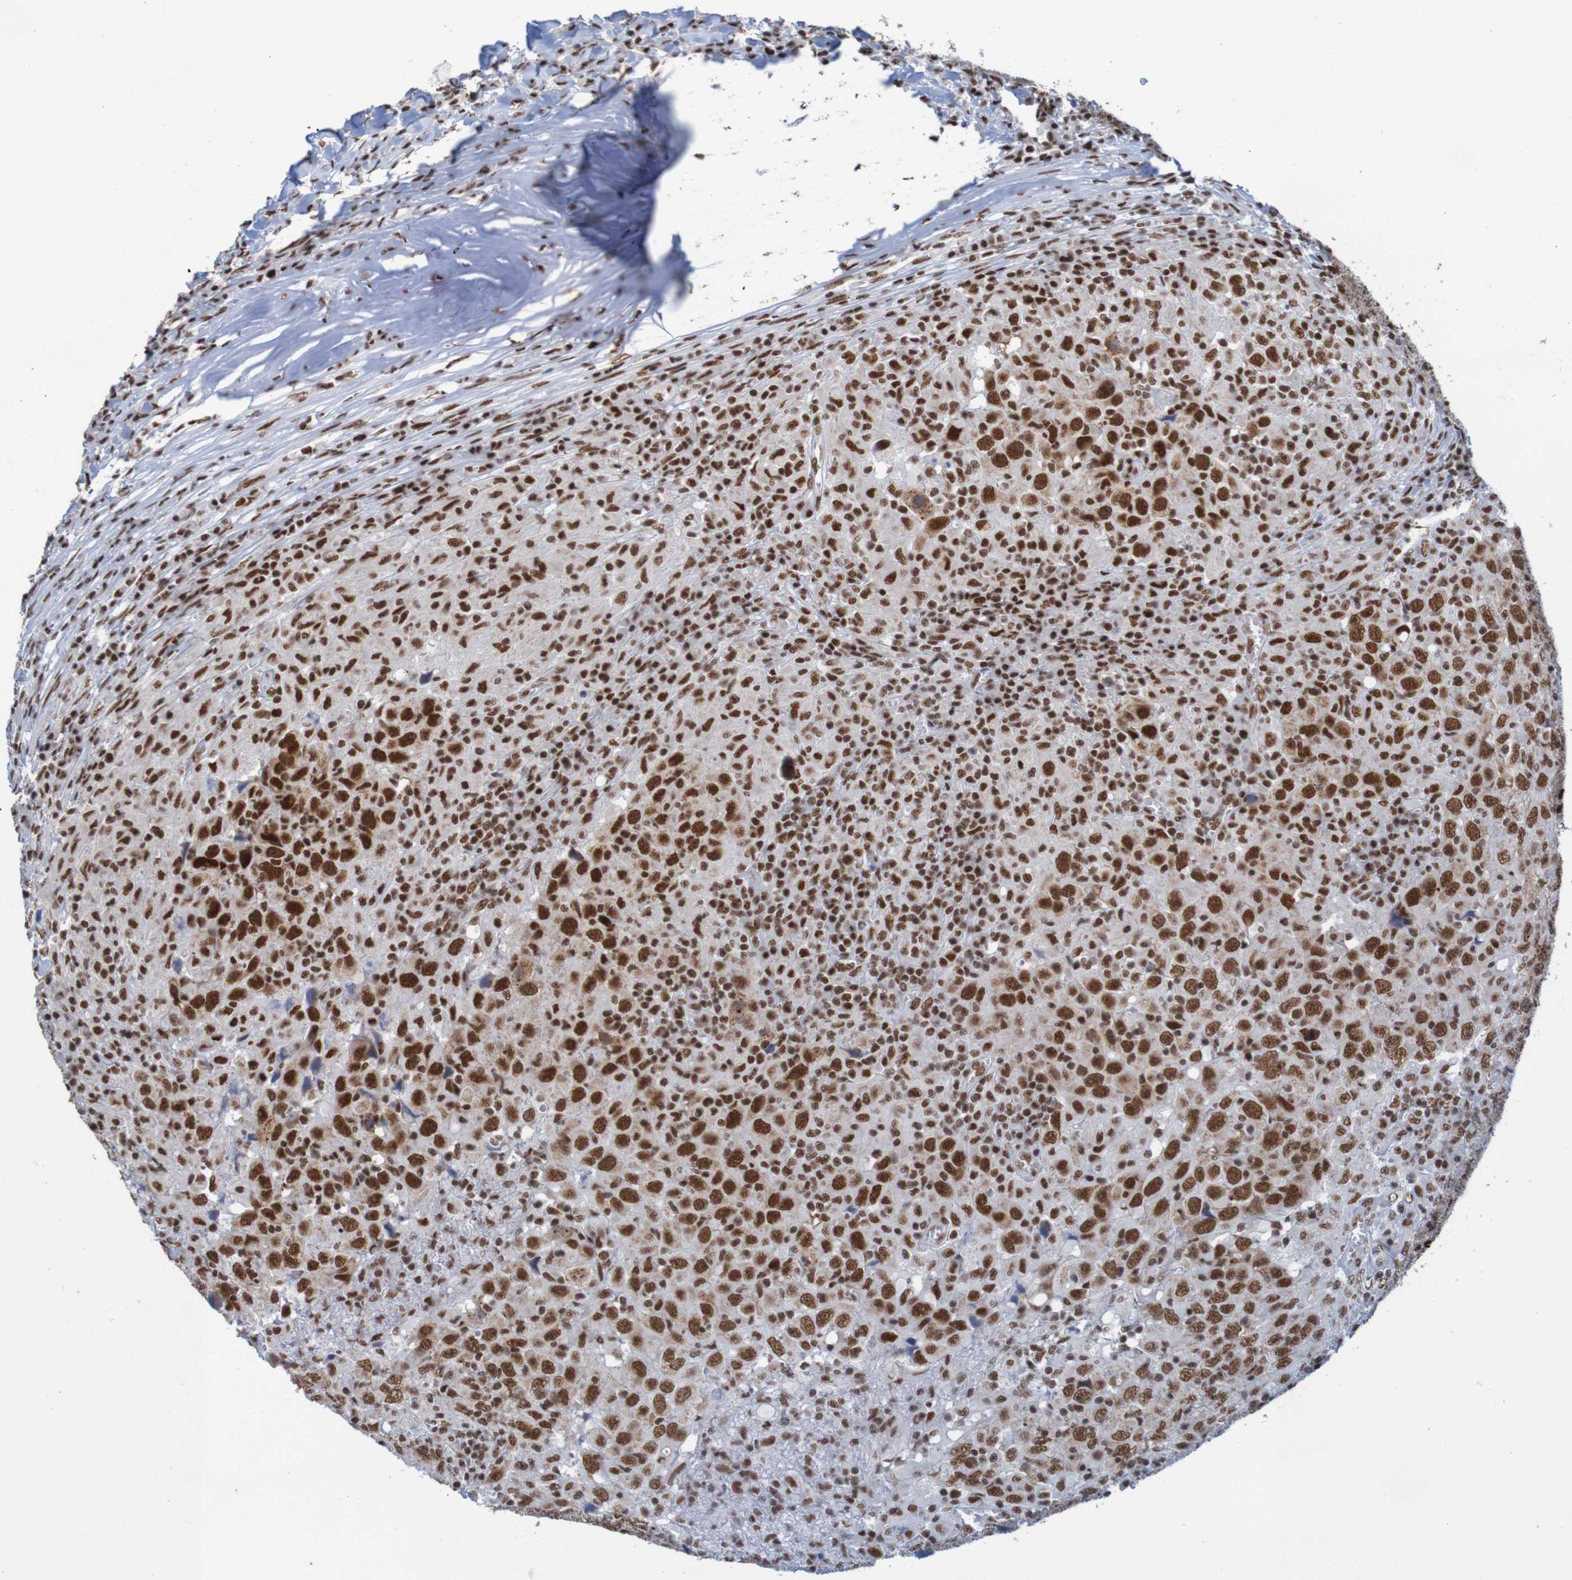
{"staining": {"intensity": "strong", "quantity": ">75%", "location": "nuclear"}, "tissue": "head and neck cancer", "cell_type": "Tumor cells", "image_type": "cancer", "snomed": [{"axis": "morphology", "description": "Adenocarcinoma, NOS"}, {"axis": "topography", "description": "Salivary gland"}, {"axis": "topography", "description": "Head-Neck"}], "caption": "Immunohistochemistry (IHC) of human adenocarcinoma (head and neck) displays high levels of strong nuclear positivity in approximately >75% of tumor cells. (DAB = brown stain, brightfield microscopy at high magnification).", "gene": "THRAP3", "patient": {"sex": "female", "age": 65}}